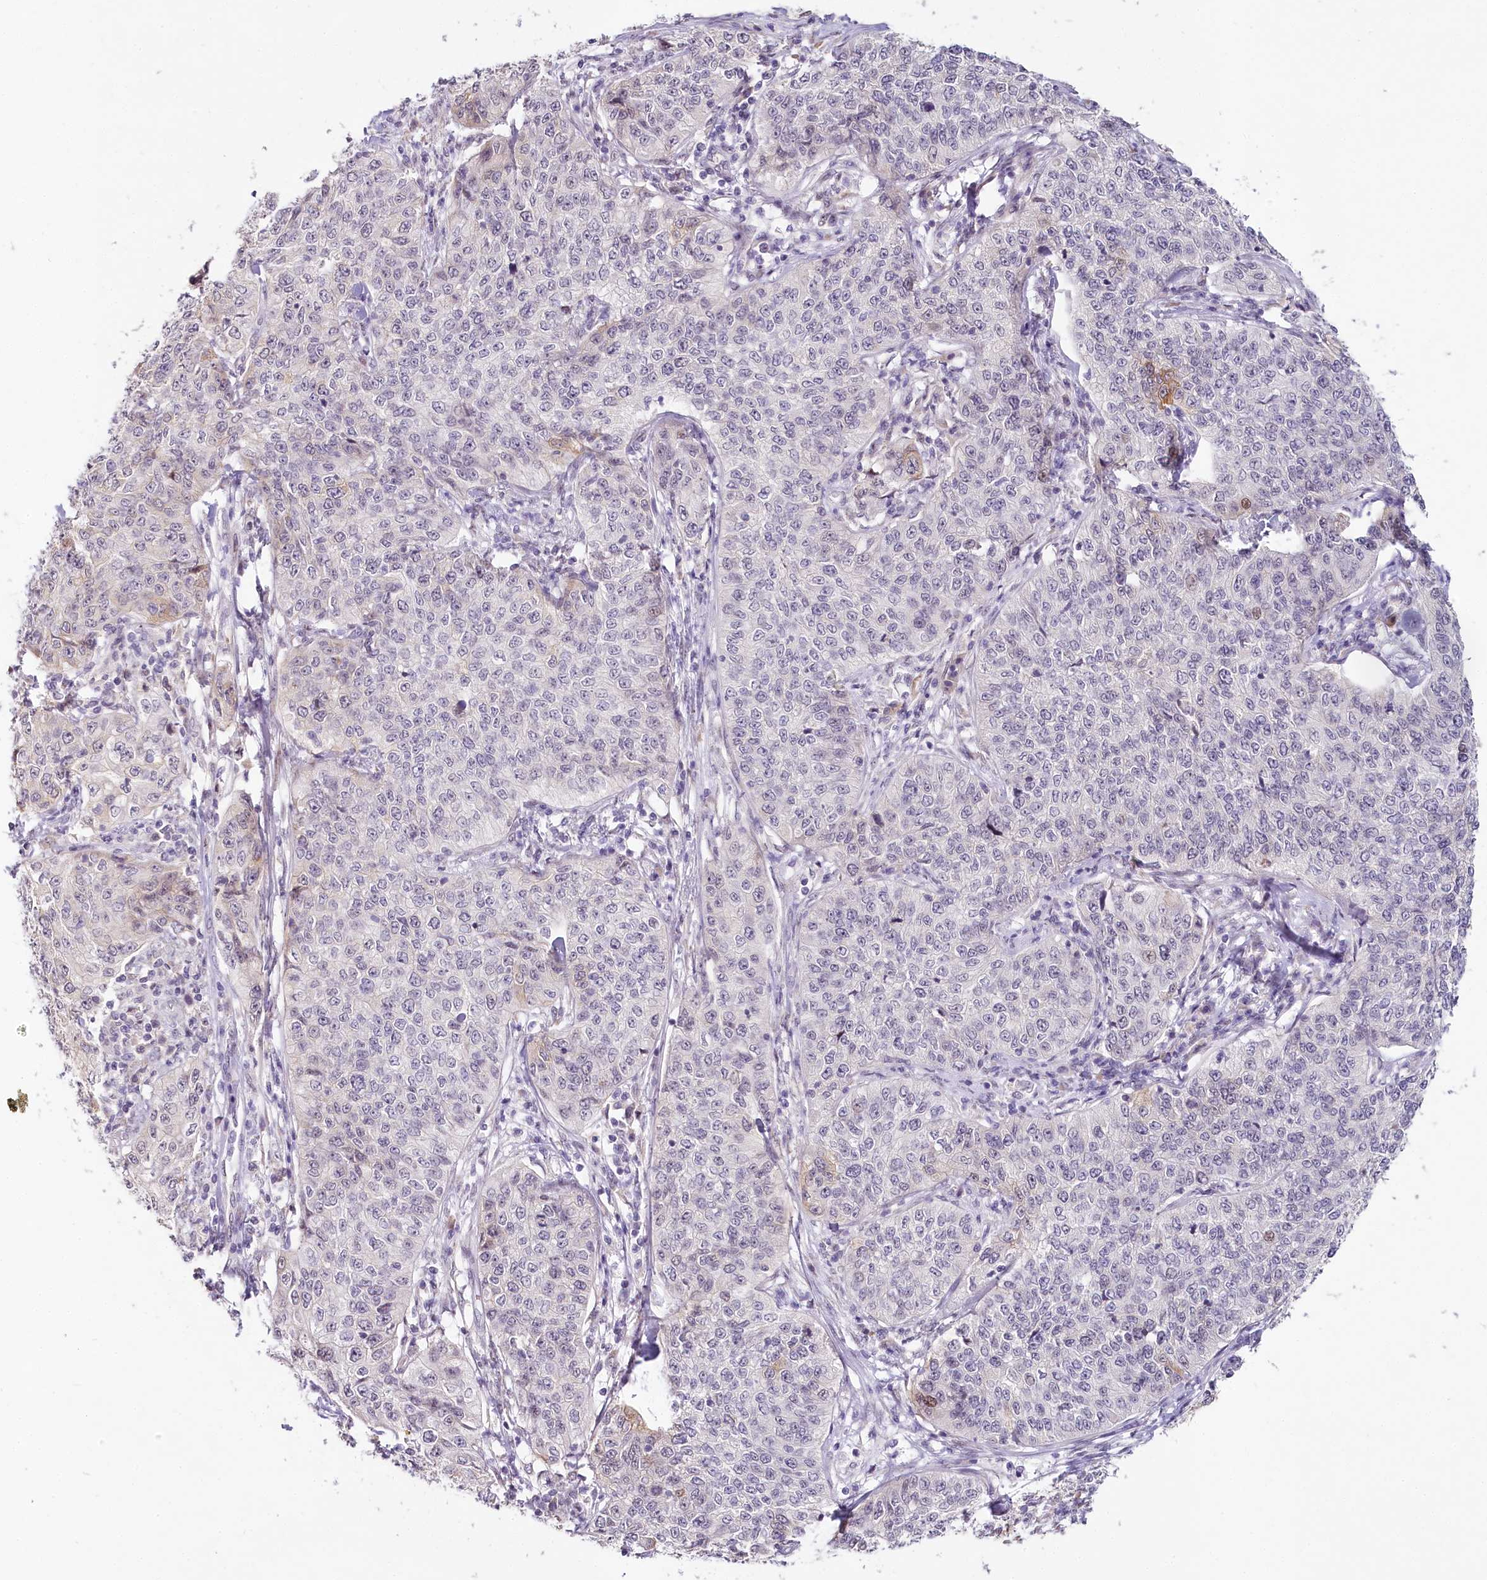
{"staining": {"intensity": "negative", "quantity": "none", "location": "none"}, "tissue": "cervical cancer", "cell_type": "Tumor cells", "image_type": "cancer", "snomed": [{"axis": "morphology", "description": "Squamous cell carcinoma, NOS"}, {"axis": "topography", "description": "Cervix"}], "caption": "Immunohistochemical staining of cervical cancer (squamous cell carcinoma) demonstrates no significant positivity in tumor cells. The staining is performed using DAB brown chromogen with nuclei counter-stained in using hematoxylin.", "gene": "HPD", "patient": {"sex": "female", "age": 35}}